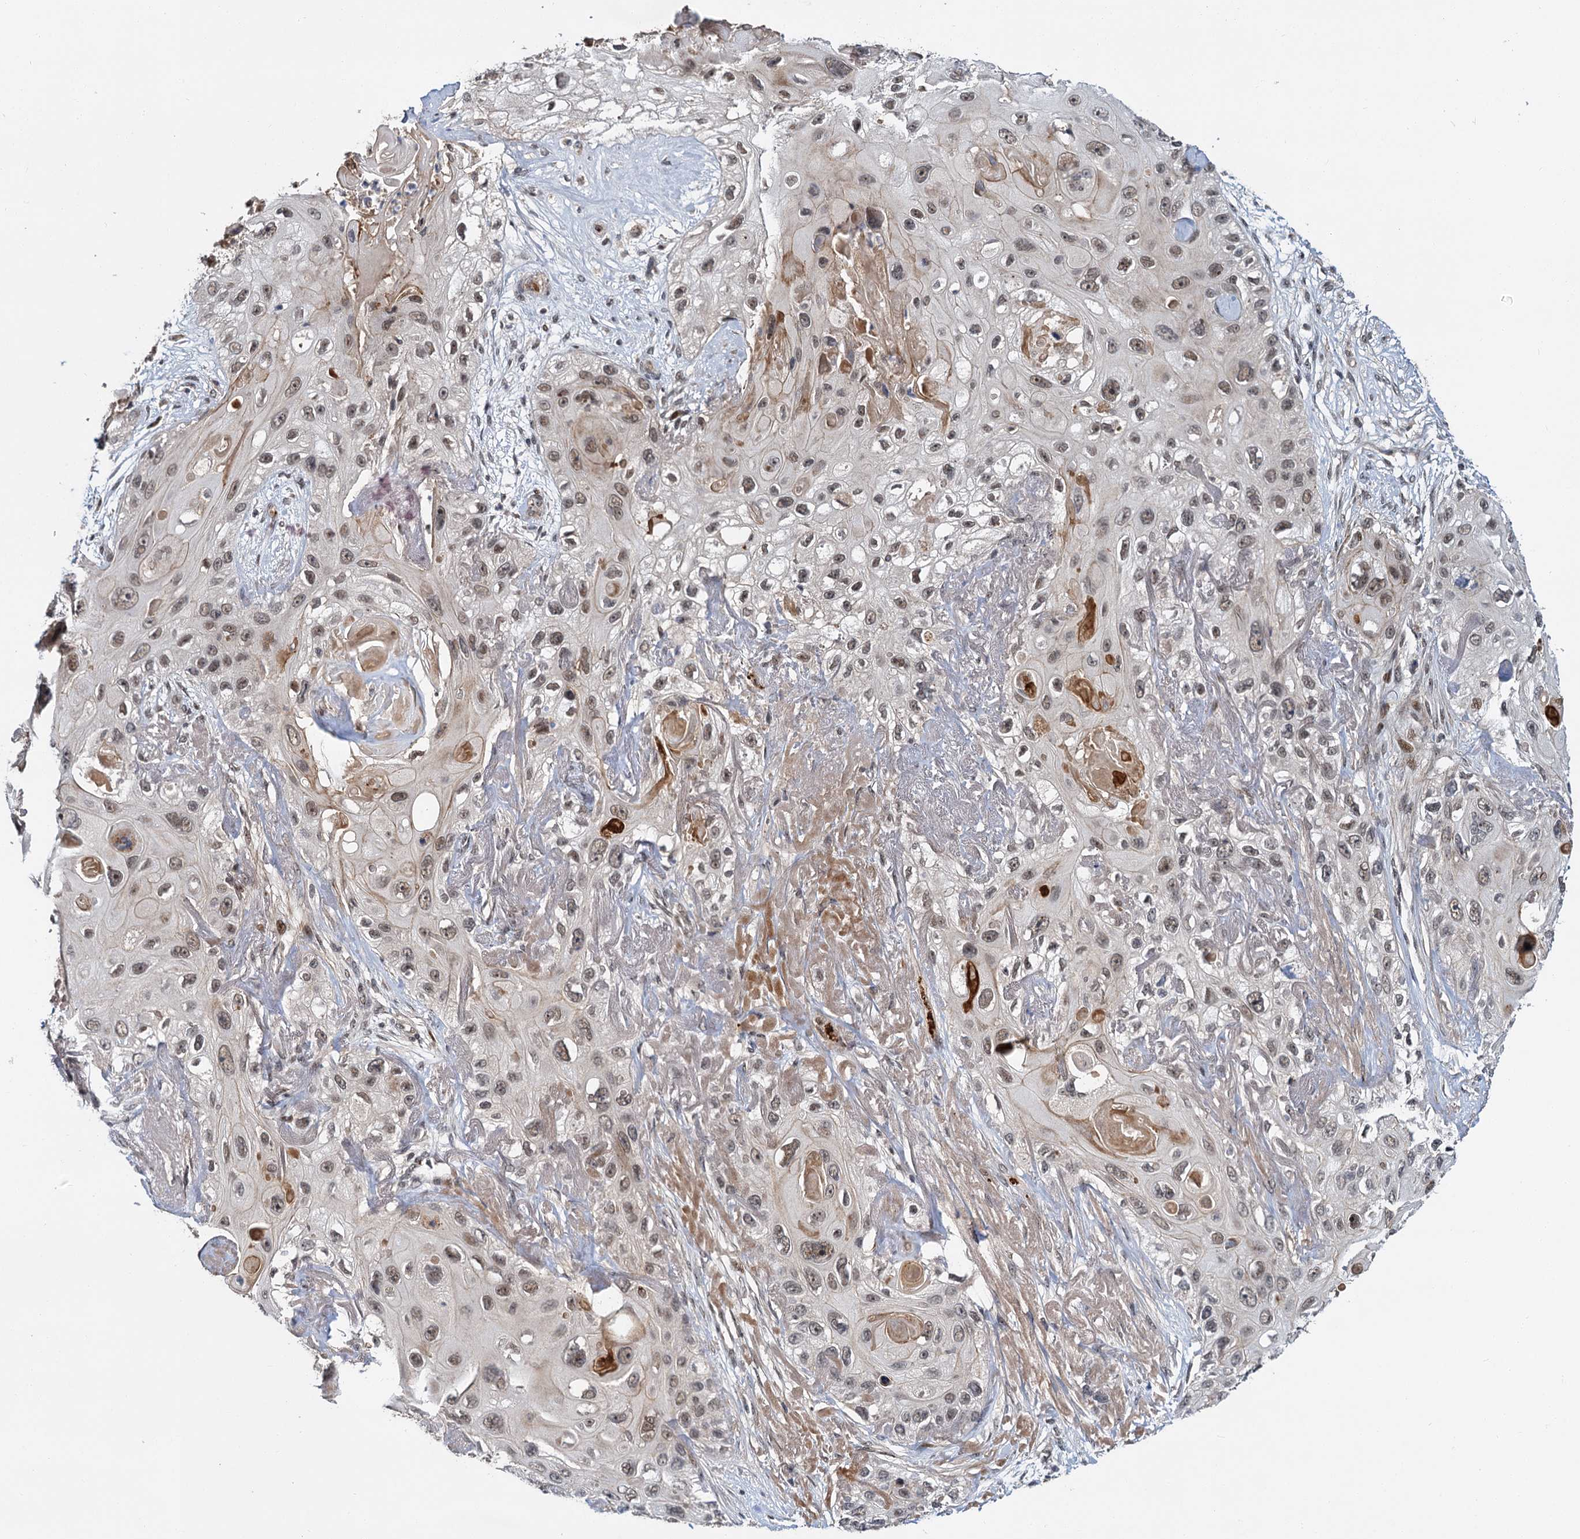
{"staining": {"intensity": "moderate", "quantity": ">75%", "location": "nuclear"}, "tissue": "skin cancer", "cell_type": "Tumor cells", "image_type": "cancer", "snomed": [{"axis": "morphology", "description": "Normal tissue, NOS"}, {"axis": "morphology", "description": "Squamous cell carcinoma, NOS"}, {"axis": "topography", "description": "Skin"}], "caption": "Skin squamous cell carcinoma tissue shows moderate nuclear expression in about >75% of tumor cells, visualized by immunohistochemistry.", "gene": "MBD6", "patient": {"sex": "male", "age": 72}}